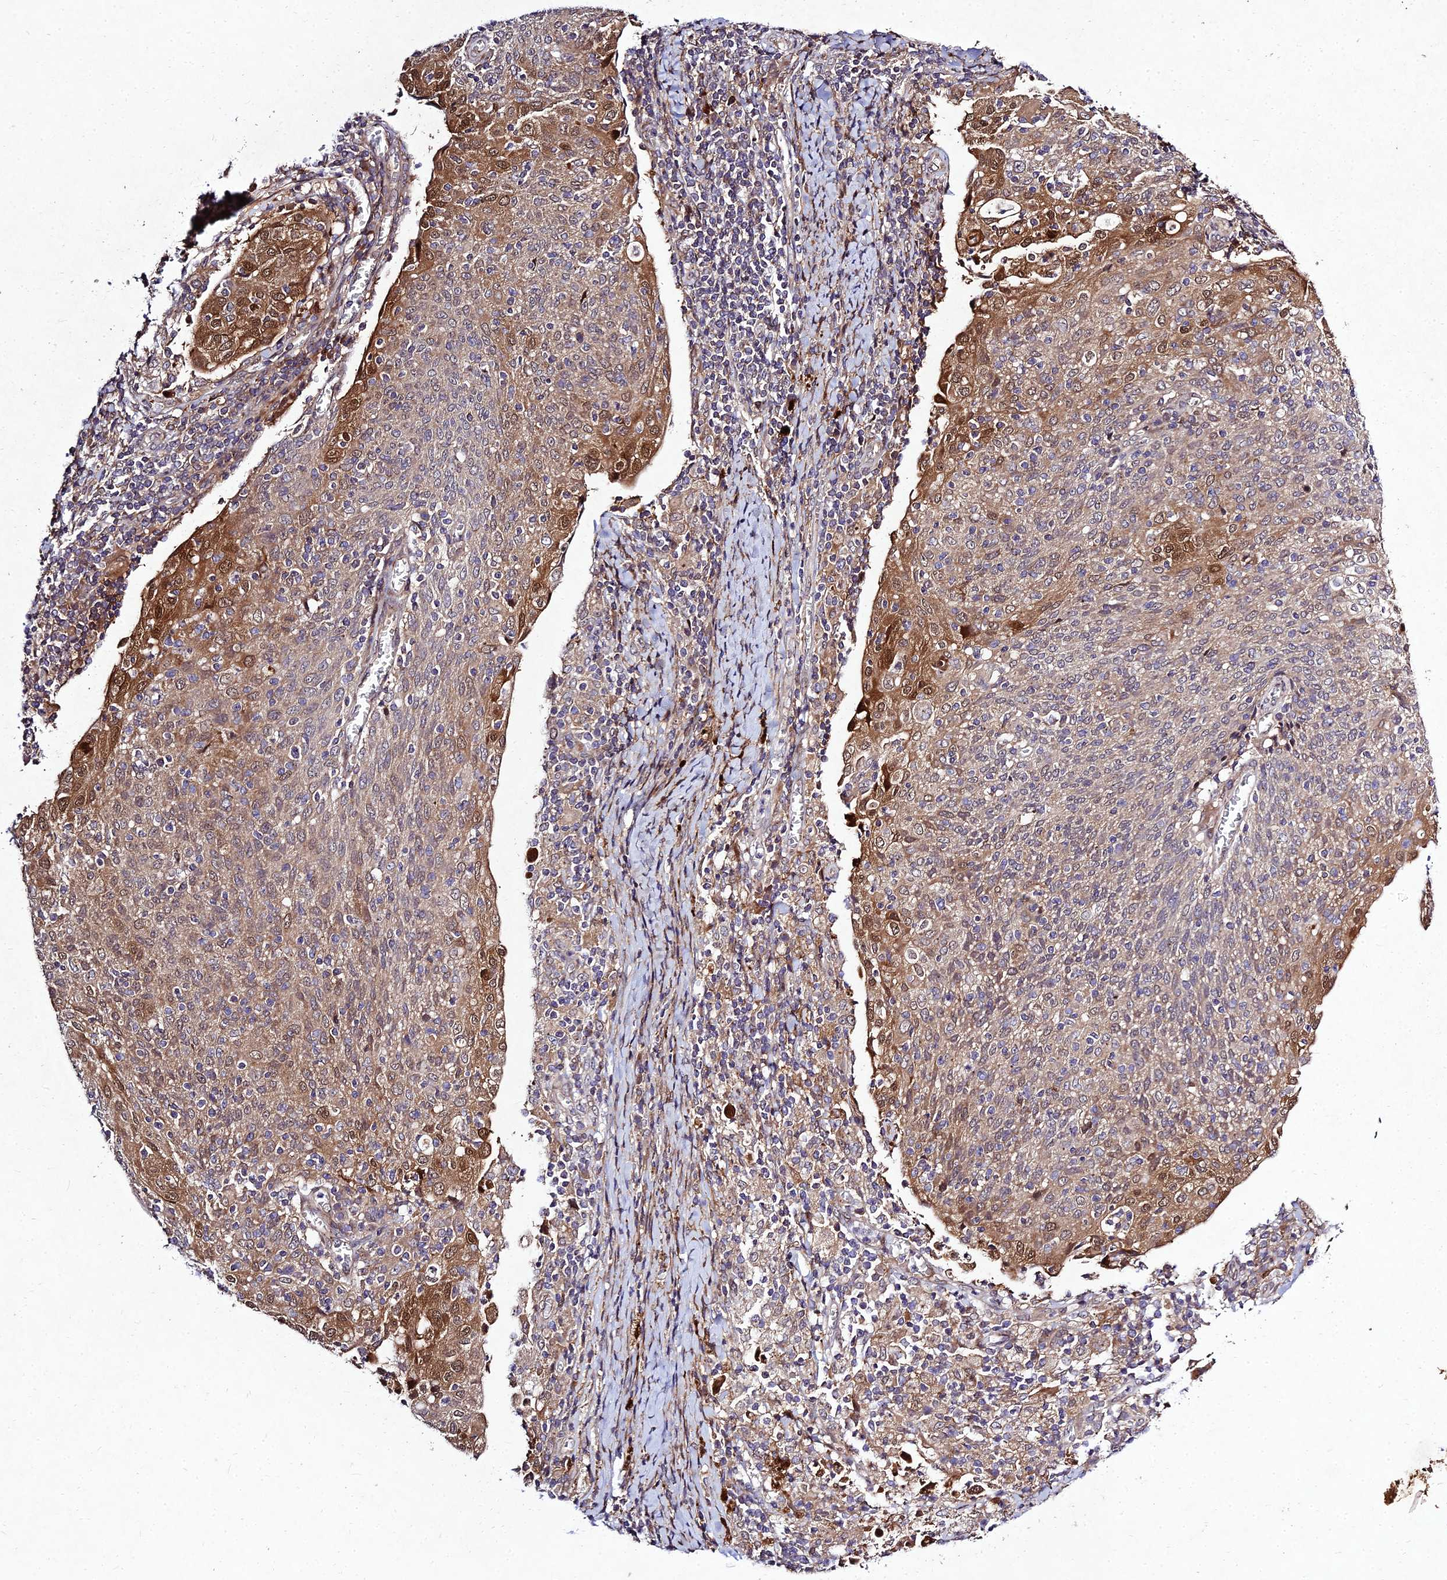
{"staining": {"intensity": "moderate", "quantity": "<25%", "location": "cytoplasmic/membranous,nuclear"}, "tissue": "cervical cancer", "cell_type": "Tumor cells", "image_type": "cancer", "snomed": [{"axis": "morphology", "description": "Squamous cell carcinoma, NOS"}, {"axis": "topography", "description": "Cervix"}], "caption": "The histopathology image exhibits a brown stain indicating the presence of a protein in the cytoplasmic/membranous and nuclear of tumor cells in cervical cancer (squamous cell carcinoma).", "gene": "MKKS", "patient": {"sex": "female", "age": 52}}